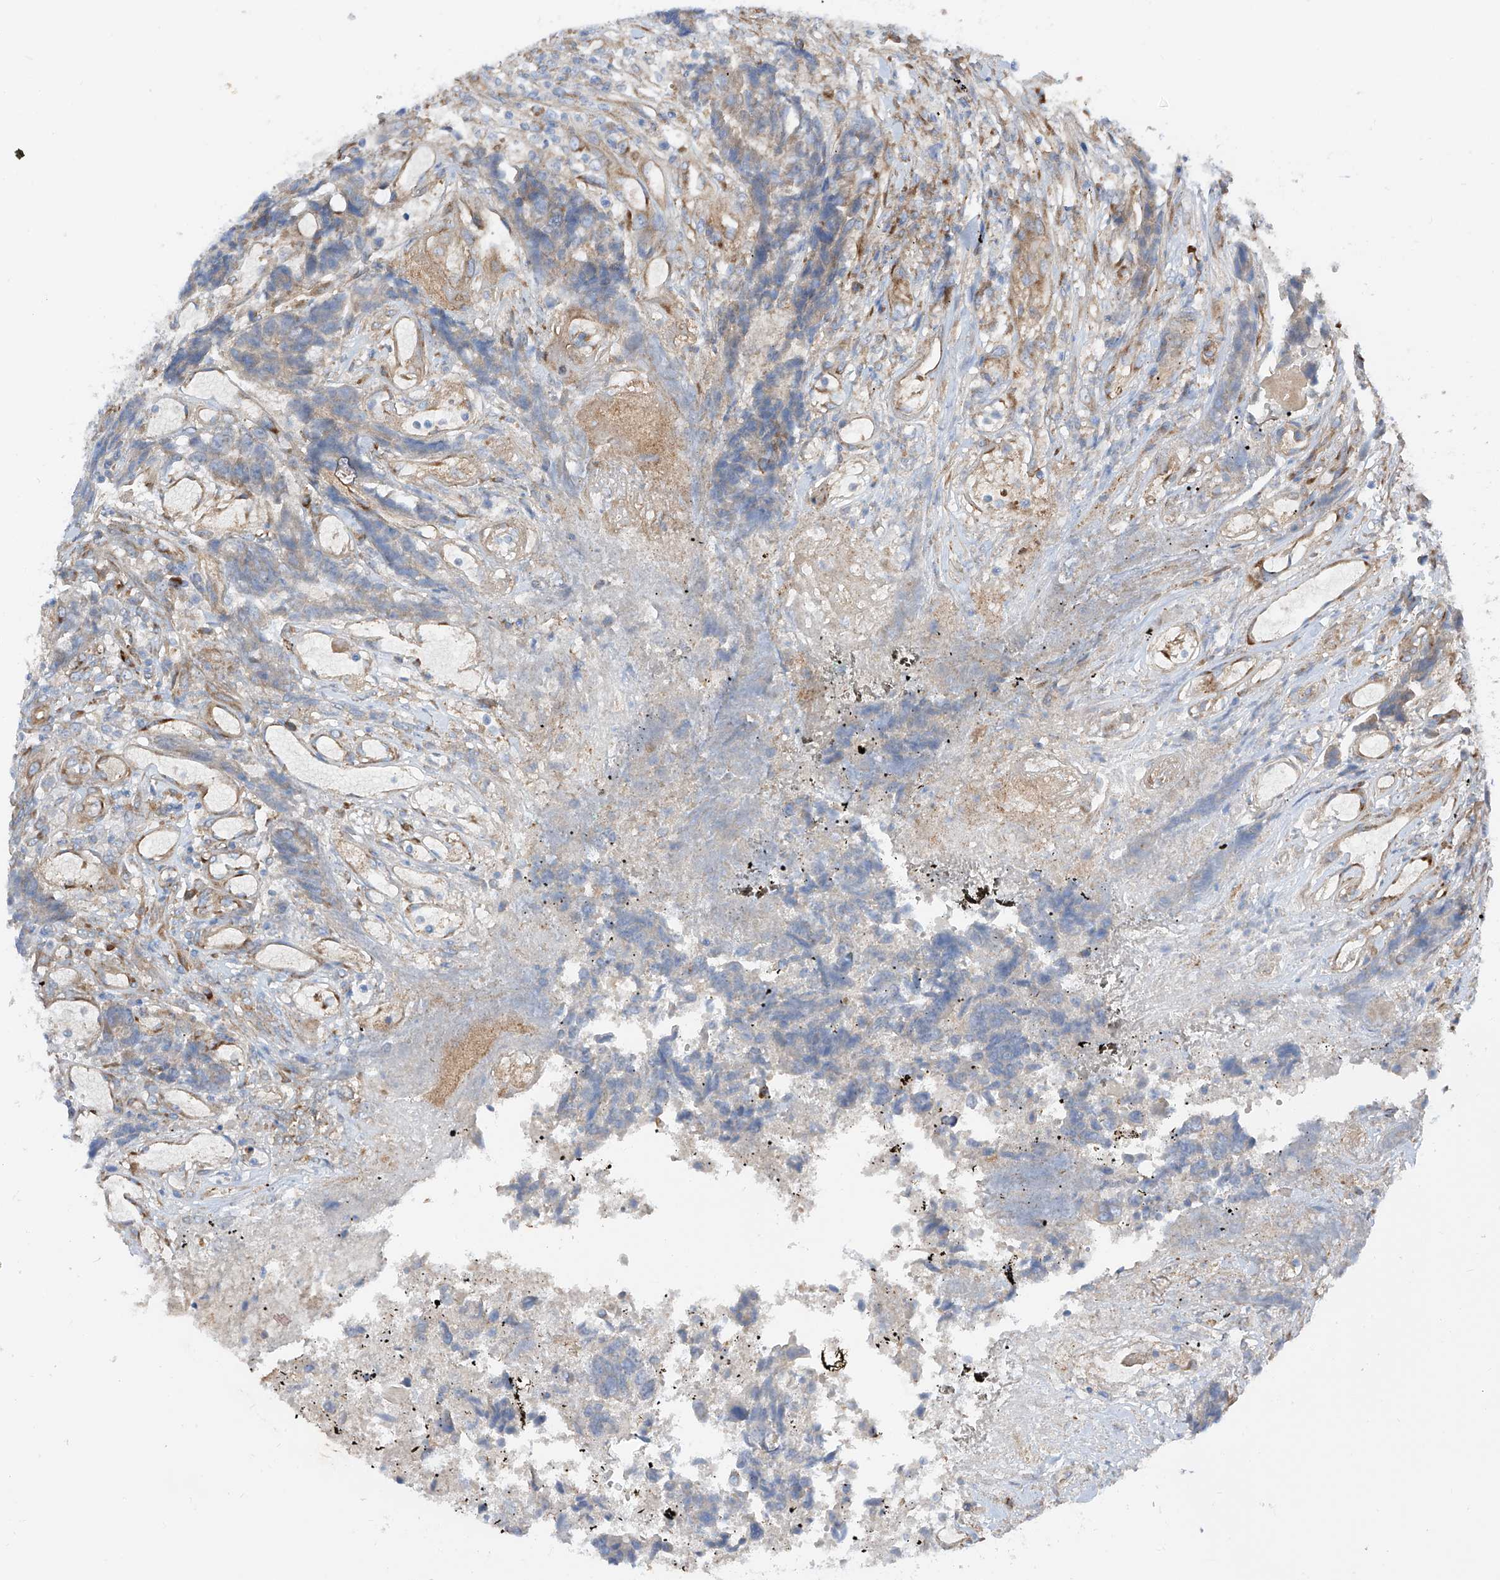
{"staining": {"intensity": "negative", "quantity": "none", "location": "none"}, "tissue": "colorectal cancer", "cell_type": "Tumor cells", "image_type": "cancer", "snomed": [{"axis": "morphology", "description": "Adenocarcinoma, NOS"}, {"axis": "topography", "description": "Rectum"}], "caption": "Immunohistochemical staining of human adenocarcinoma (colorectal) exhibits no significant positivity in tumor cells.", "gene": "LCA5", "patient": {"sex": "male", "age": 84}}